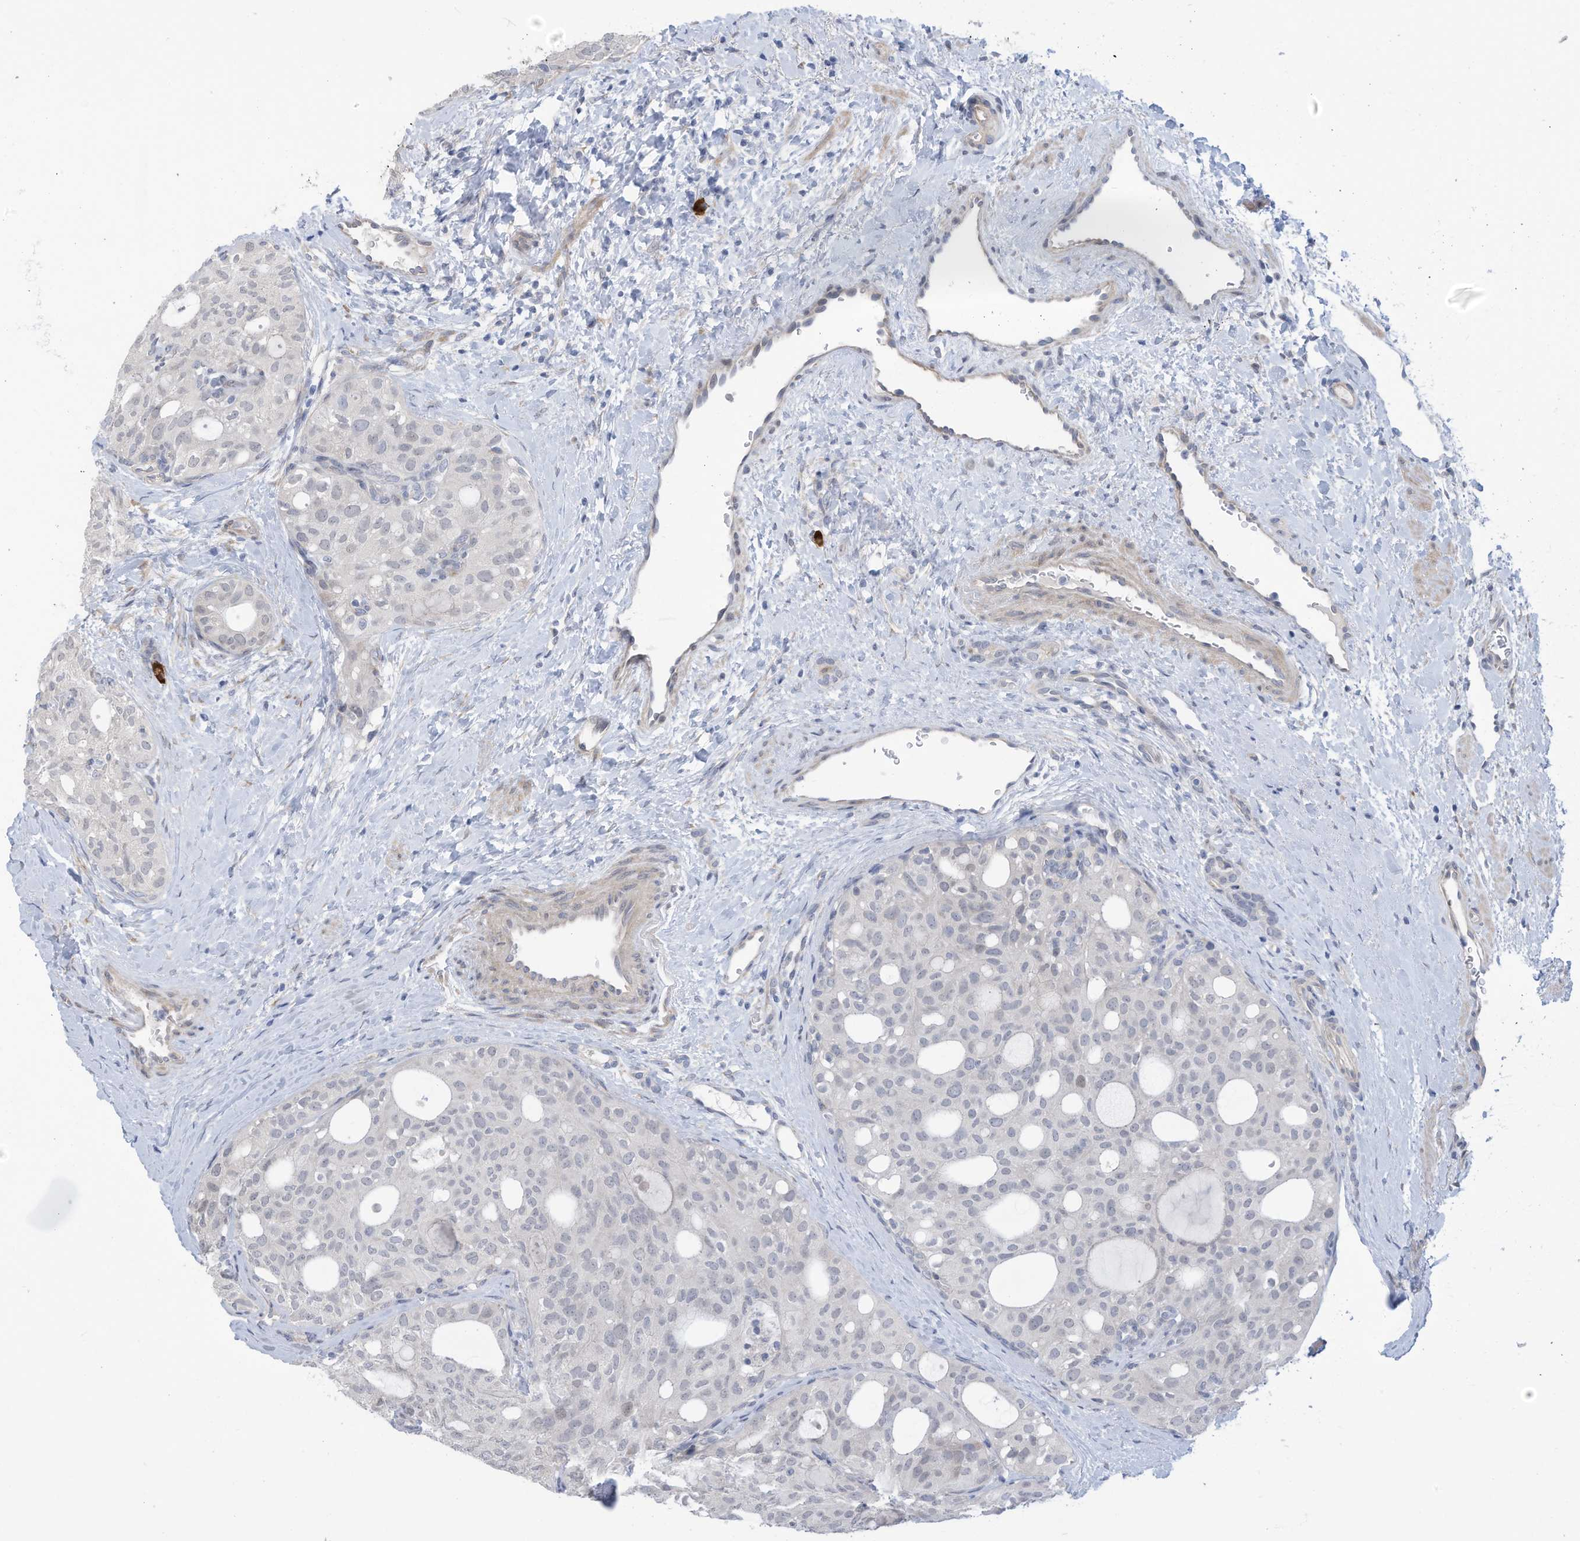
{"staining": {"intensity": "negative", "quantity": "none", "location": "none"}, "tissue": "thyroid cancer", "cell_type": "Tumor cells", "image_type": "cancer", "snomed": [{"axis": "morphology", "description": "Follicular adenoma carcinoma, NOS"}, {"axis": "topography", "description": "Thyroid gland"}], "caption": "IHC histopathology image of neoplastic tissue: thyroid cancer (follicular adenoma carcinoma) stained with DAB (3,3'-diaminobenzidine) reveals no significant protein staining in tumor cells. The staining was performed using DAB to visualize the protein expression in brown, while the nuclei were stained in blue with hematoxylin (Magnification: 20x).", "gene": "ZNF292", "patient": {"sex": "male", "age": 75}}